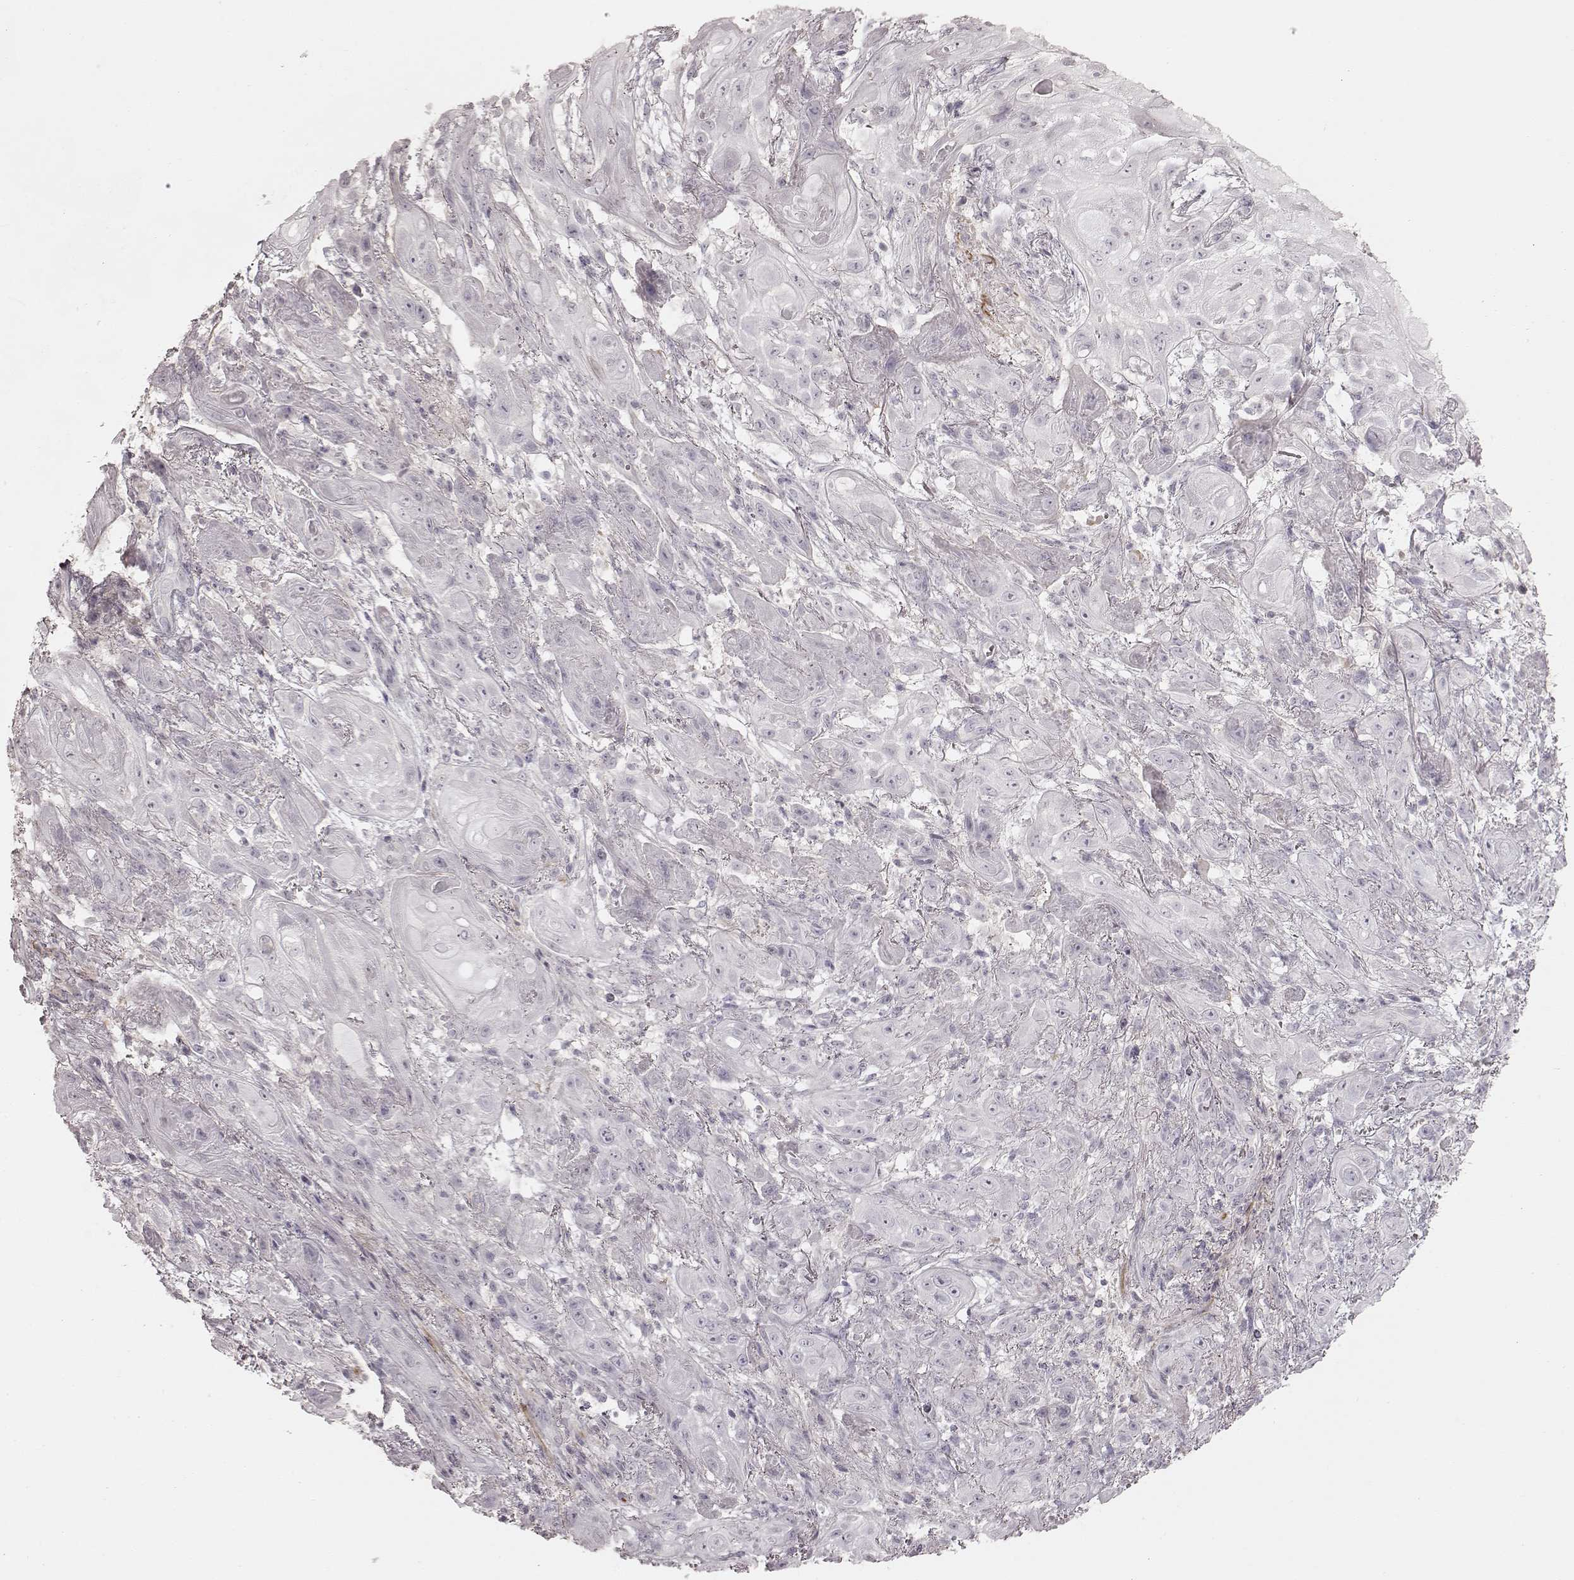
{"staining": {"intensity": "negative", "quantity": "none", "location": "none"}, "tissue": "skin cancer", "cell_type": "Tumor cells", "image_type": "cancer", "snomed": [{"axis": "morphology", "description": "Squamous cell carcinoma, NOS"}, {"axis": "topography", "description": "Skin"}], "caption": "Photomicrograph shows no significant protein expression in tumor cells of skin cancer. (Immunohistochemistry, brightfield microscopy, high magnification).", "gene": "PRLHR", "patient": {"sex": "male", "age": 62}}